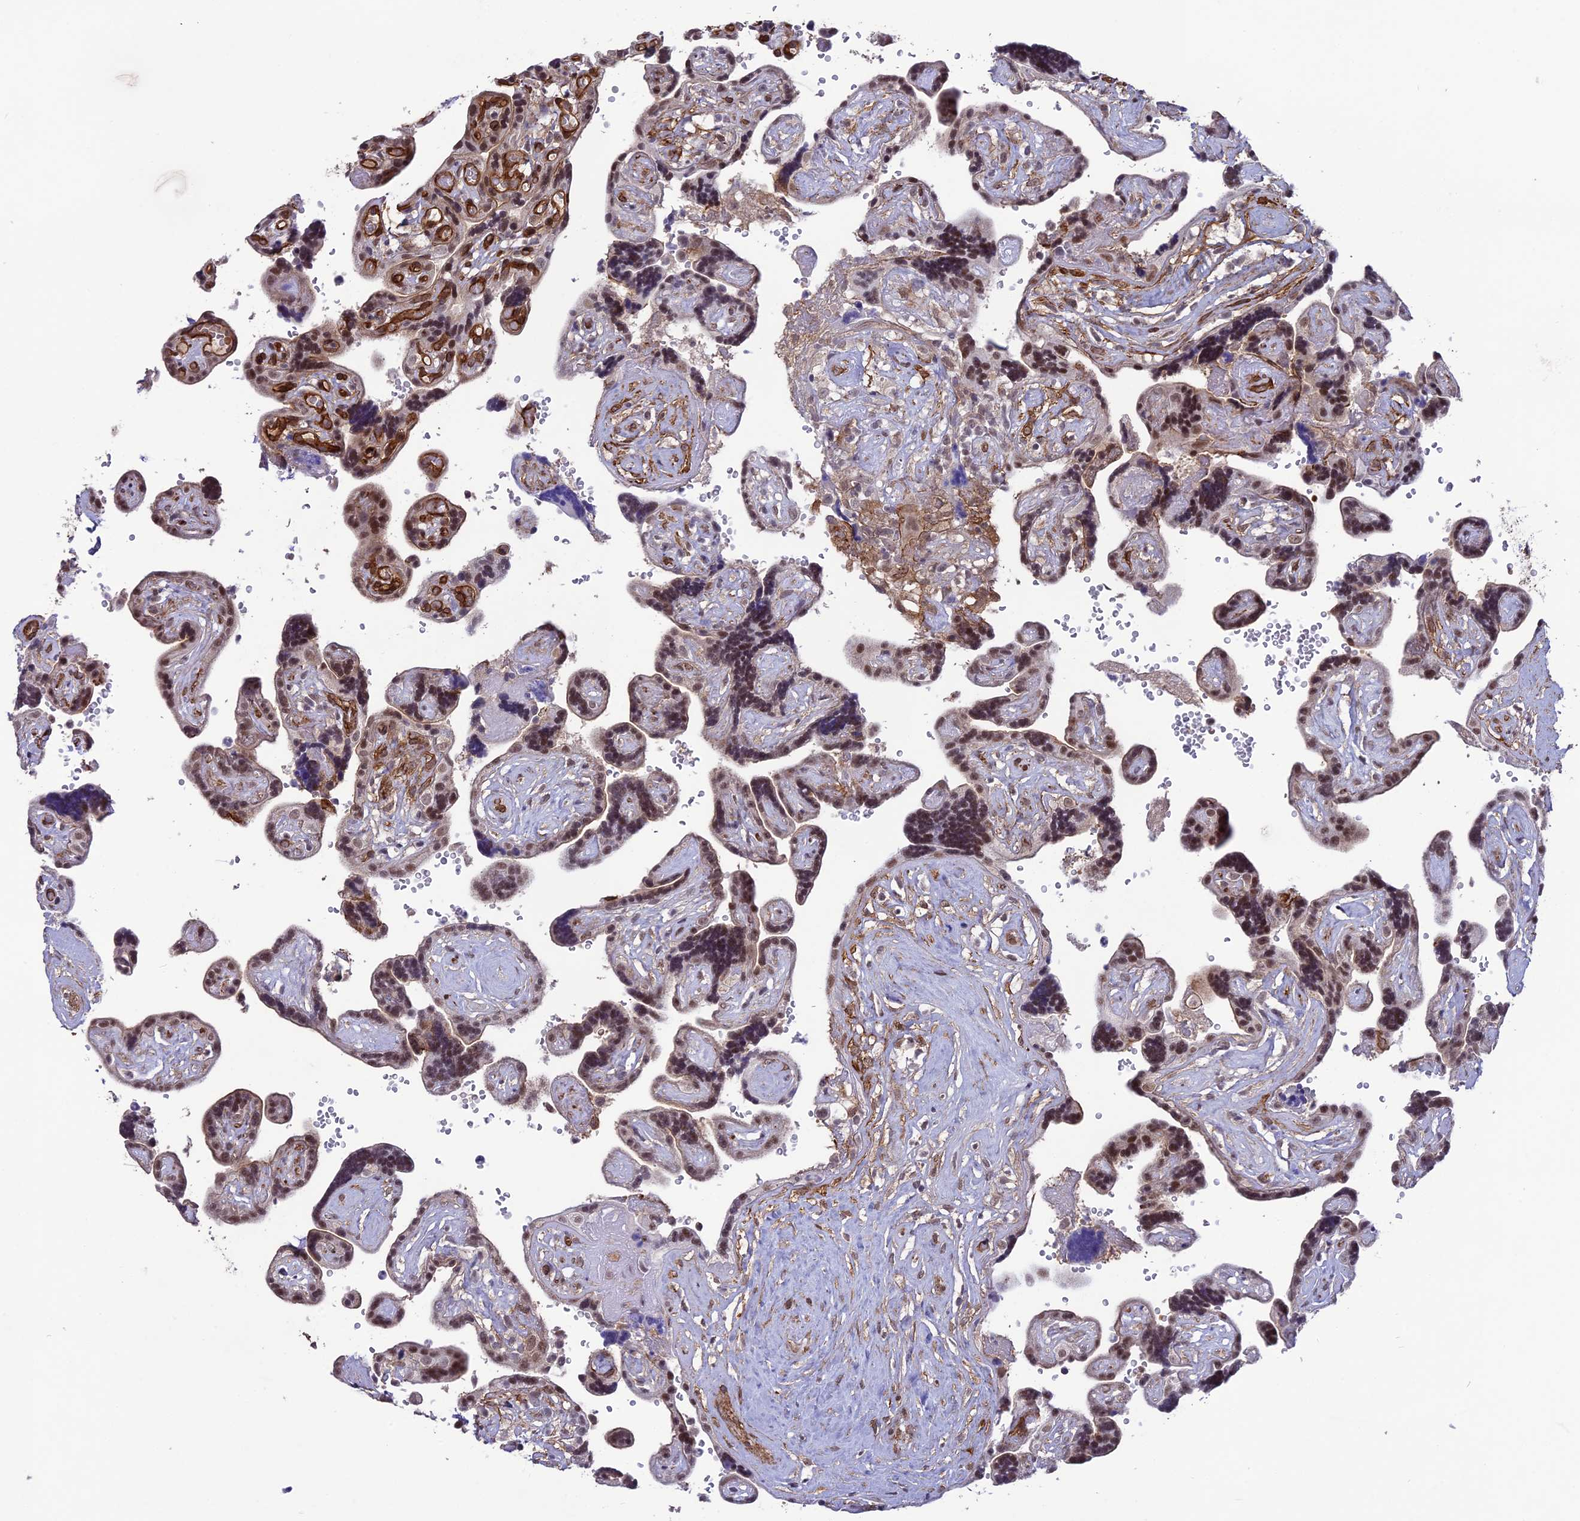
{"staining": {"intensity": "strong", "quantity": "25%-75%", "location": "cytoplasmic/membranous"}, "tissue": "placenta", "cell_type": "Decidual cells", "image_type": "normal", "snomed": [{"axis": "morphology", "description": "Normal tissue, NOS"}, {"axis": "topography", "description": "Placenta"}], "caption": "Immunohistochemistry (IHC) of benign human placenta displays high levels of strong cytoplasmic/membranous expression in about 25%-75% of decidual cells.", "gene": "TNS1", "patient": {"sex": "female", "age": 30}}